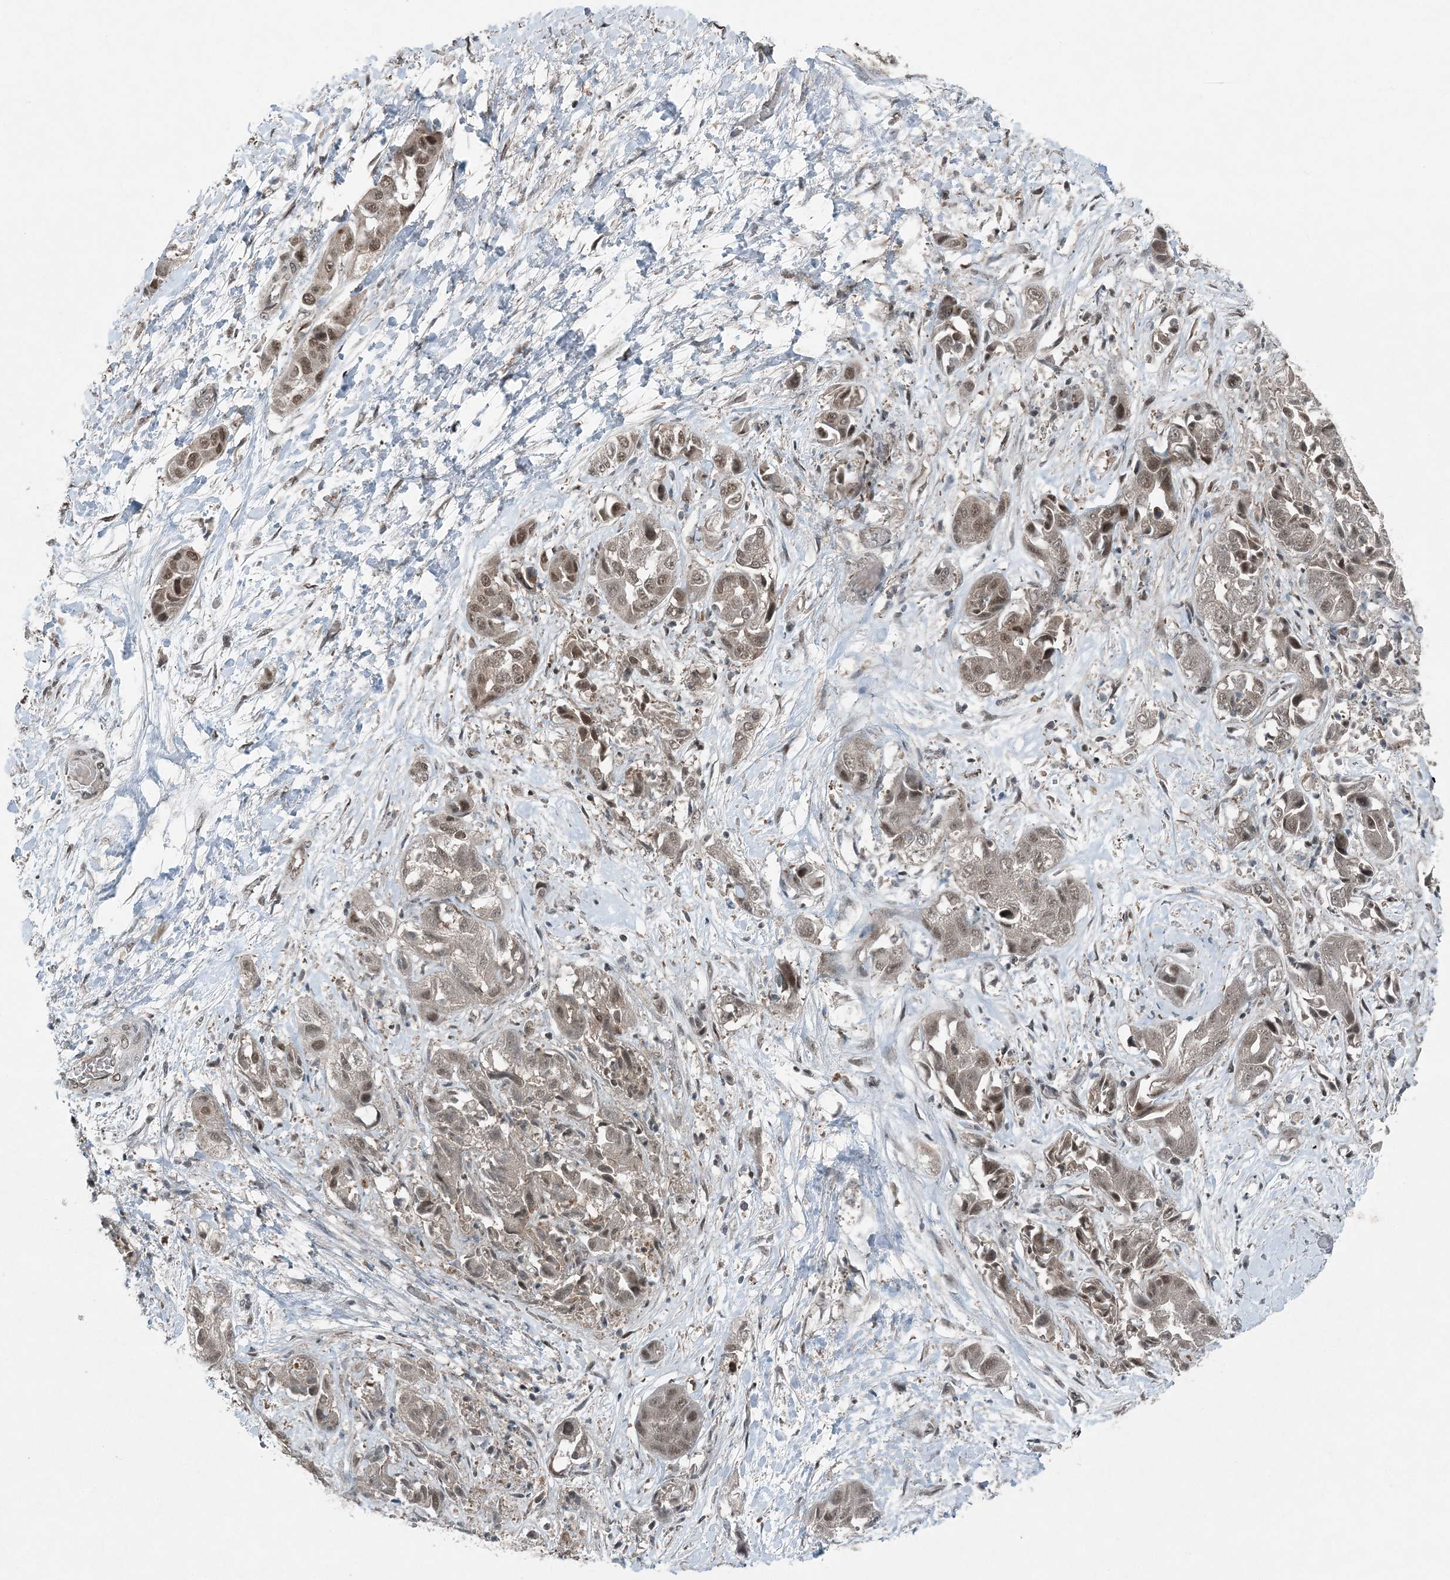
{"staining": {"intensity": "moderate", "quantity": ">75%", "location": "nuclear"}, "tissue": "liver cancer", "cell_type": "Tumor cells", "image_type": "cancer", "snomed": [{"axis": "morphology", "description": "Cholangiocarcinoma"}, {"axis": "topography", "description": "Liver"}], "caption": "Approximately >75% of tumor cells in liver cancer show moderate nuclear protein positivity as visualized by brown immunohistochemical staining.", "gene": "COPS7B", "patient": {"sex": "female", "age": 52}}